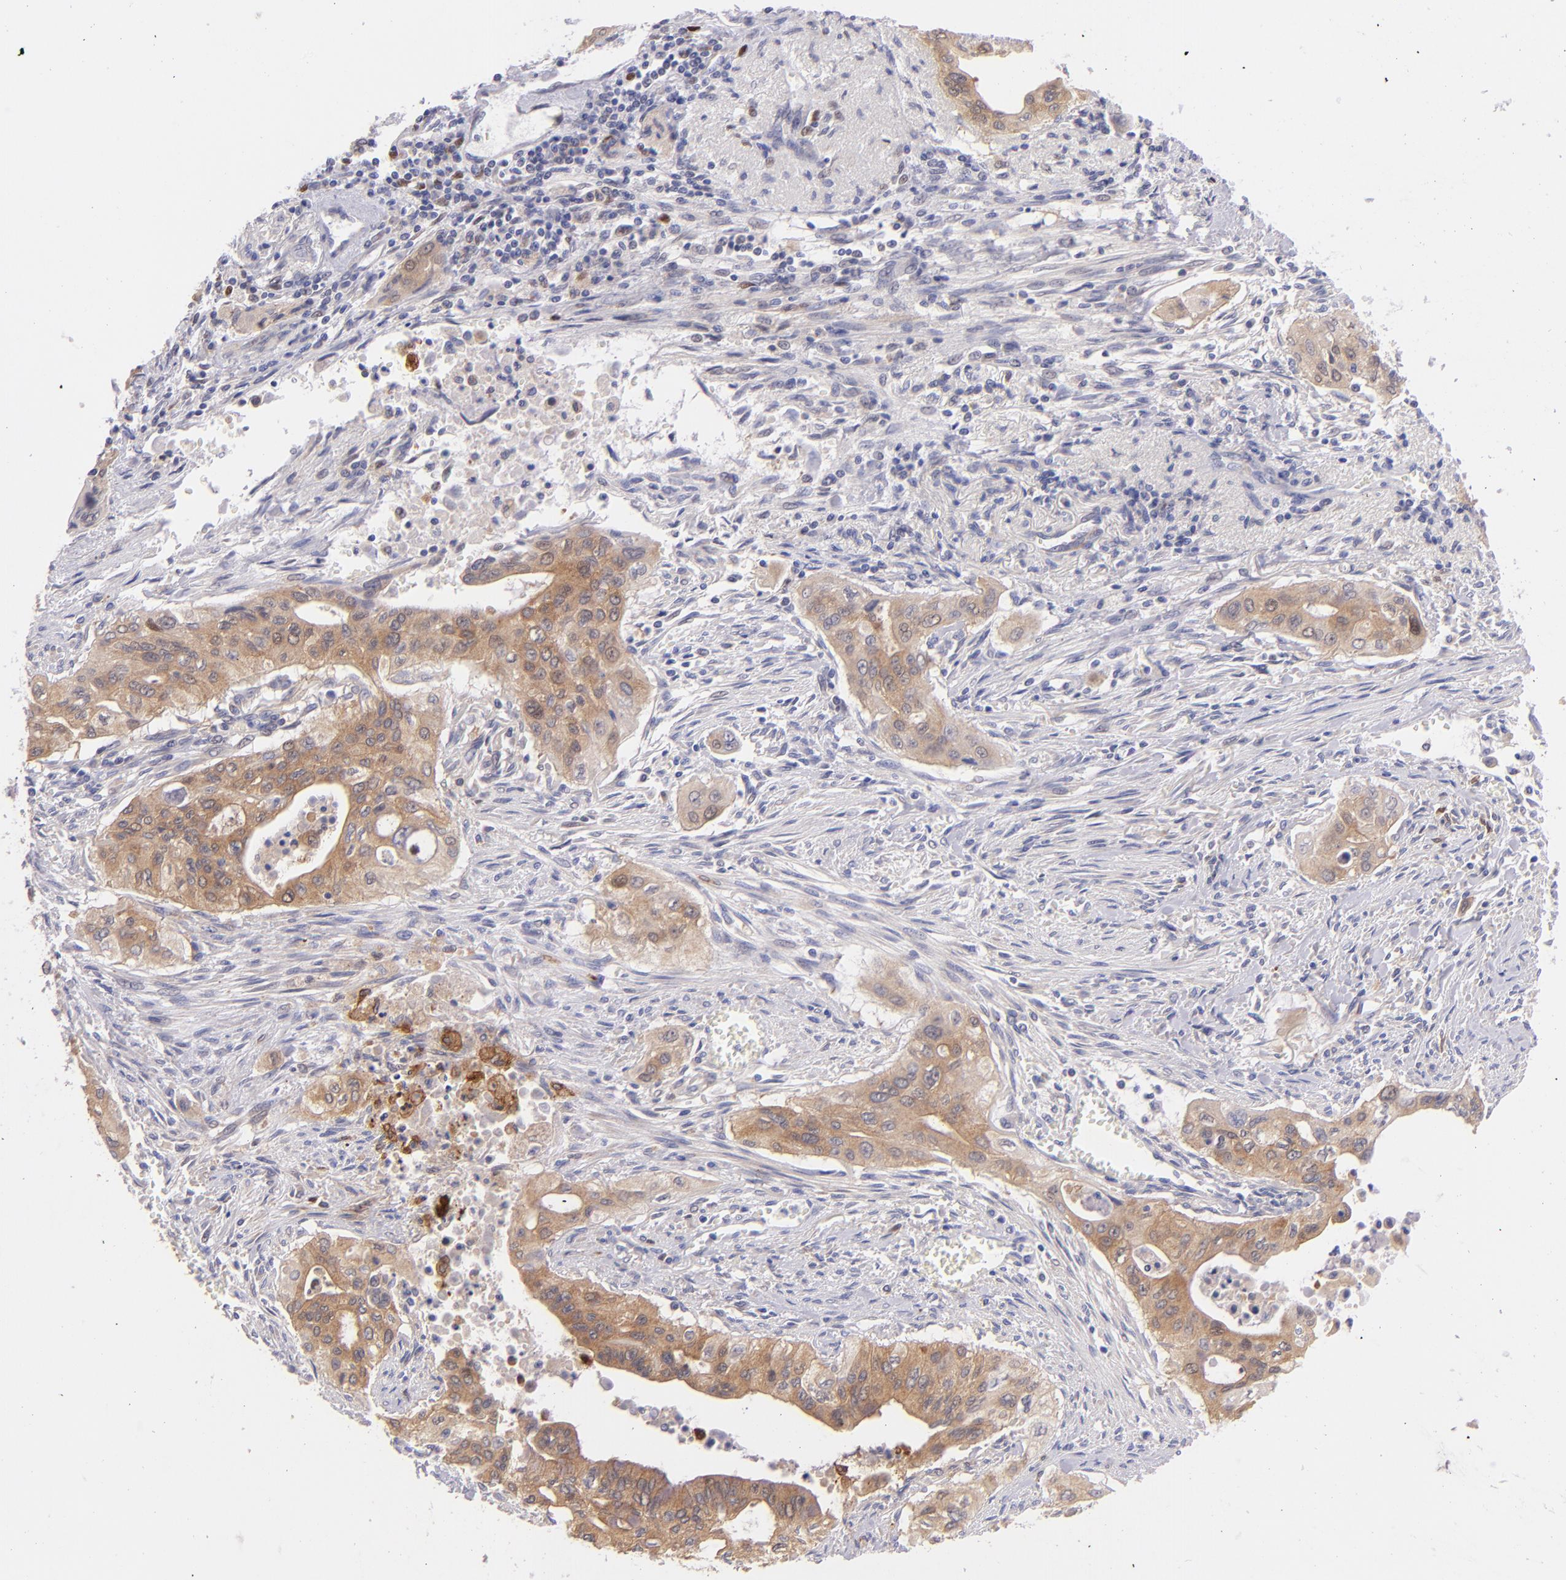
{"staining": {"intensity": "moderate", "quantity": ">75%", "location": "cytoplasmic/membranous"}, "tissue": "pancreatic cancer", "cell_type": "Tumor cells", "image_type": "cancer", "snomed": [{"axis": "morphology", "description": "Adenocarcinoma, NOS"}, {"axis": "topography", "description": "Pancreas"}], "caption": "A brown stain highlights moderate cytoplasmic/membranous expression of a protein in adenocarcinoma (pancreatic) tumor cells.", "gene": "SH2D4A", "patient": {"sex": "male", "age": 77}}